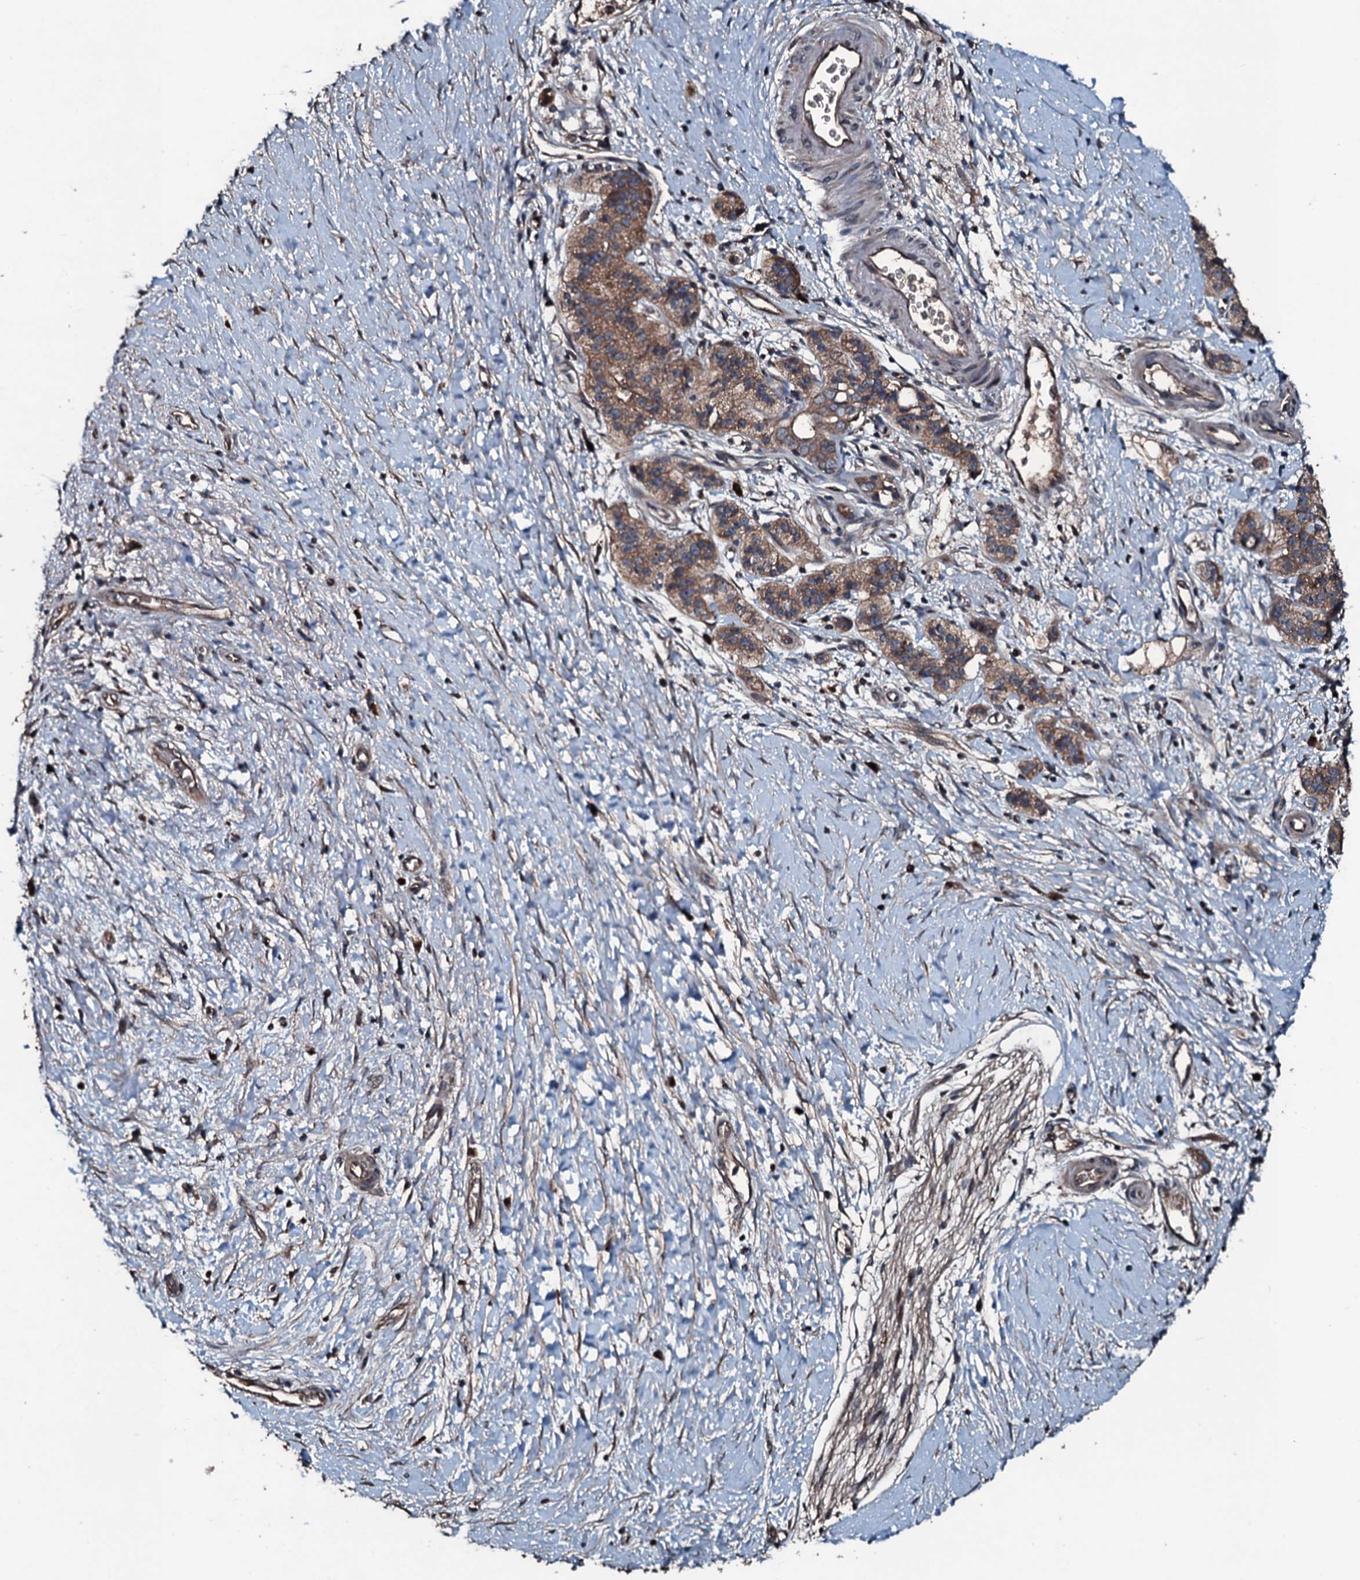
{"staining": {"intensity": "moderate", "quantity": ">75%", "location": "cytoplasmic/membranous"}, "tissue": "pancreatic cancer", "cell_type": "Tumor cells", "image_type": "cancer", "snomed": [{"axis": "morphology", "description": "Adenocarcinoma, NOS"}, {"axis": "topography", "description": "Pancreas"}], "caption": "High-magnification brightfield microscopy of pancreatic cancer (adenocarcinoma) stained with DAB (brown) and counterstained with hematoxylin (blue). tumor cells exhibit moderate cytoplasmic/membranous expression is present in approximately>75% of cells.", "gene": "AARS1", "patient": {"sex": "male", "age": 50}}